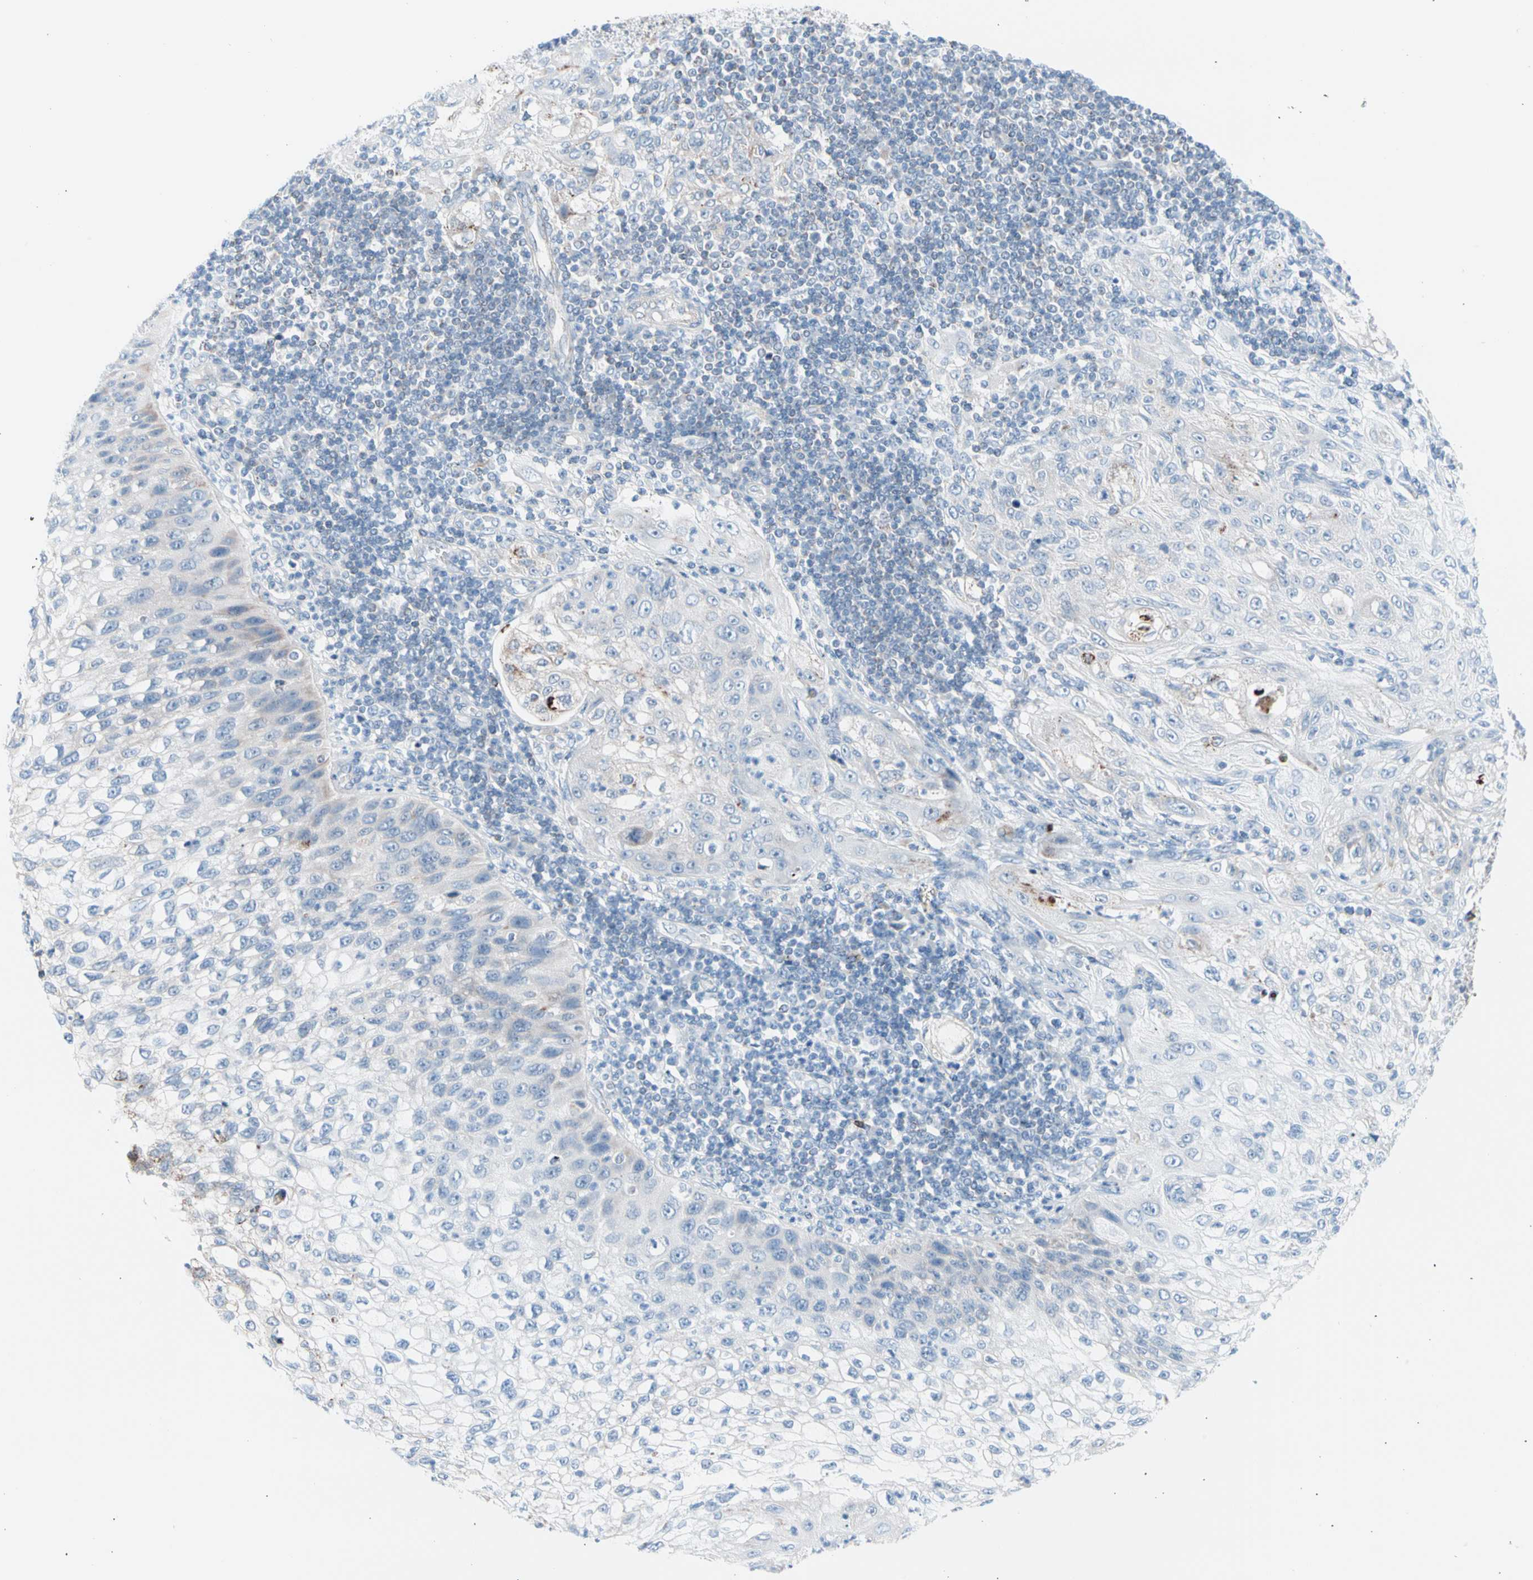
{"staining": {"intensity": "moderate", "quantity": "<25%", "location": "cytoplasmic/membranous"}, "tissue": "lung cancer", "cell_type": "Tumor cells", "image_type": "cancer", "snomed": [{"axis": "morphology", "description": "Inflammation, NOS"}, {"axis": "morphology", "description": "Squamous cell carcinoma, NOS"}, {"axis": "topography", "description": "Lymph node"}, {"axis": "topography", "description": "Soft tissue"}, {"axis": "topography", "description": "Lung"}], "caption": "Human lung squamous cell carcinoma stained with a protein marker demonstrates moderate staining in tumor cells.", "gene": "HK1", "patient": {"sex": "male", "age": 66}}